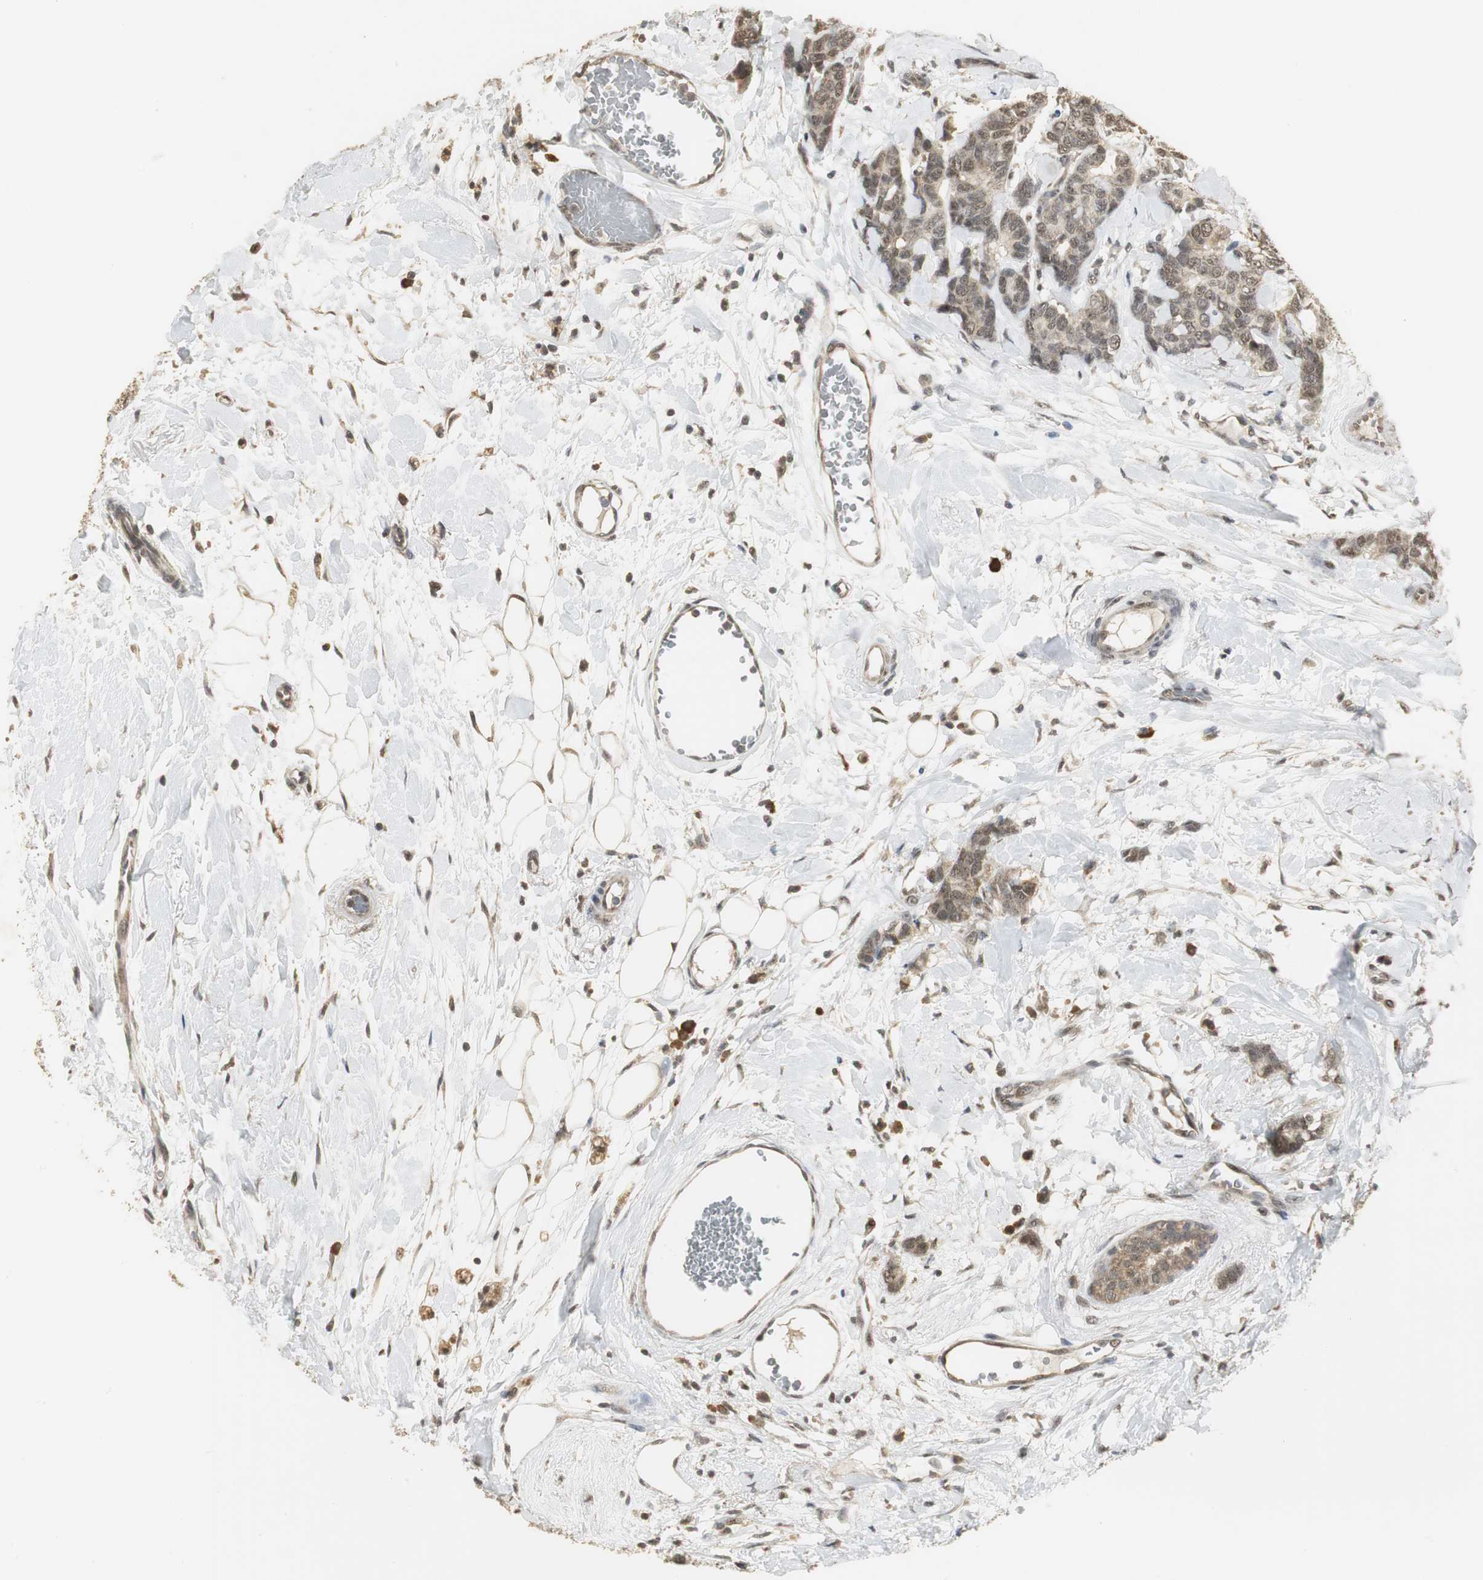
{"staining": {"intensity": "weak", "quantity": ">75%", "location": "cytoplasmic/membranous,nuclear"}, "tissue": "breast cancer", "cell_type": "Tumor cells", "image_type": "cancer", "snomed": [{"axis": "morphology", "description": "Duct carcinoma"}, {"axis": "topography", "description": "Breast"}], "caption": "Intraductal carcinoma (breast) stained with IHC displays weak cytoplasmic/membranous and nuclear staining in about >75% of tumor cells.", "gene": "ELOA", "patient": {"sex": "female", "age": 87}}